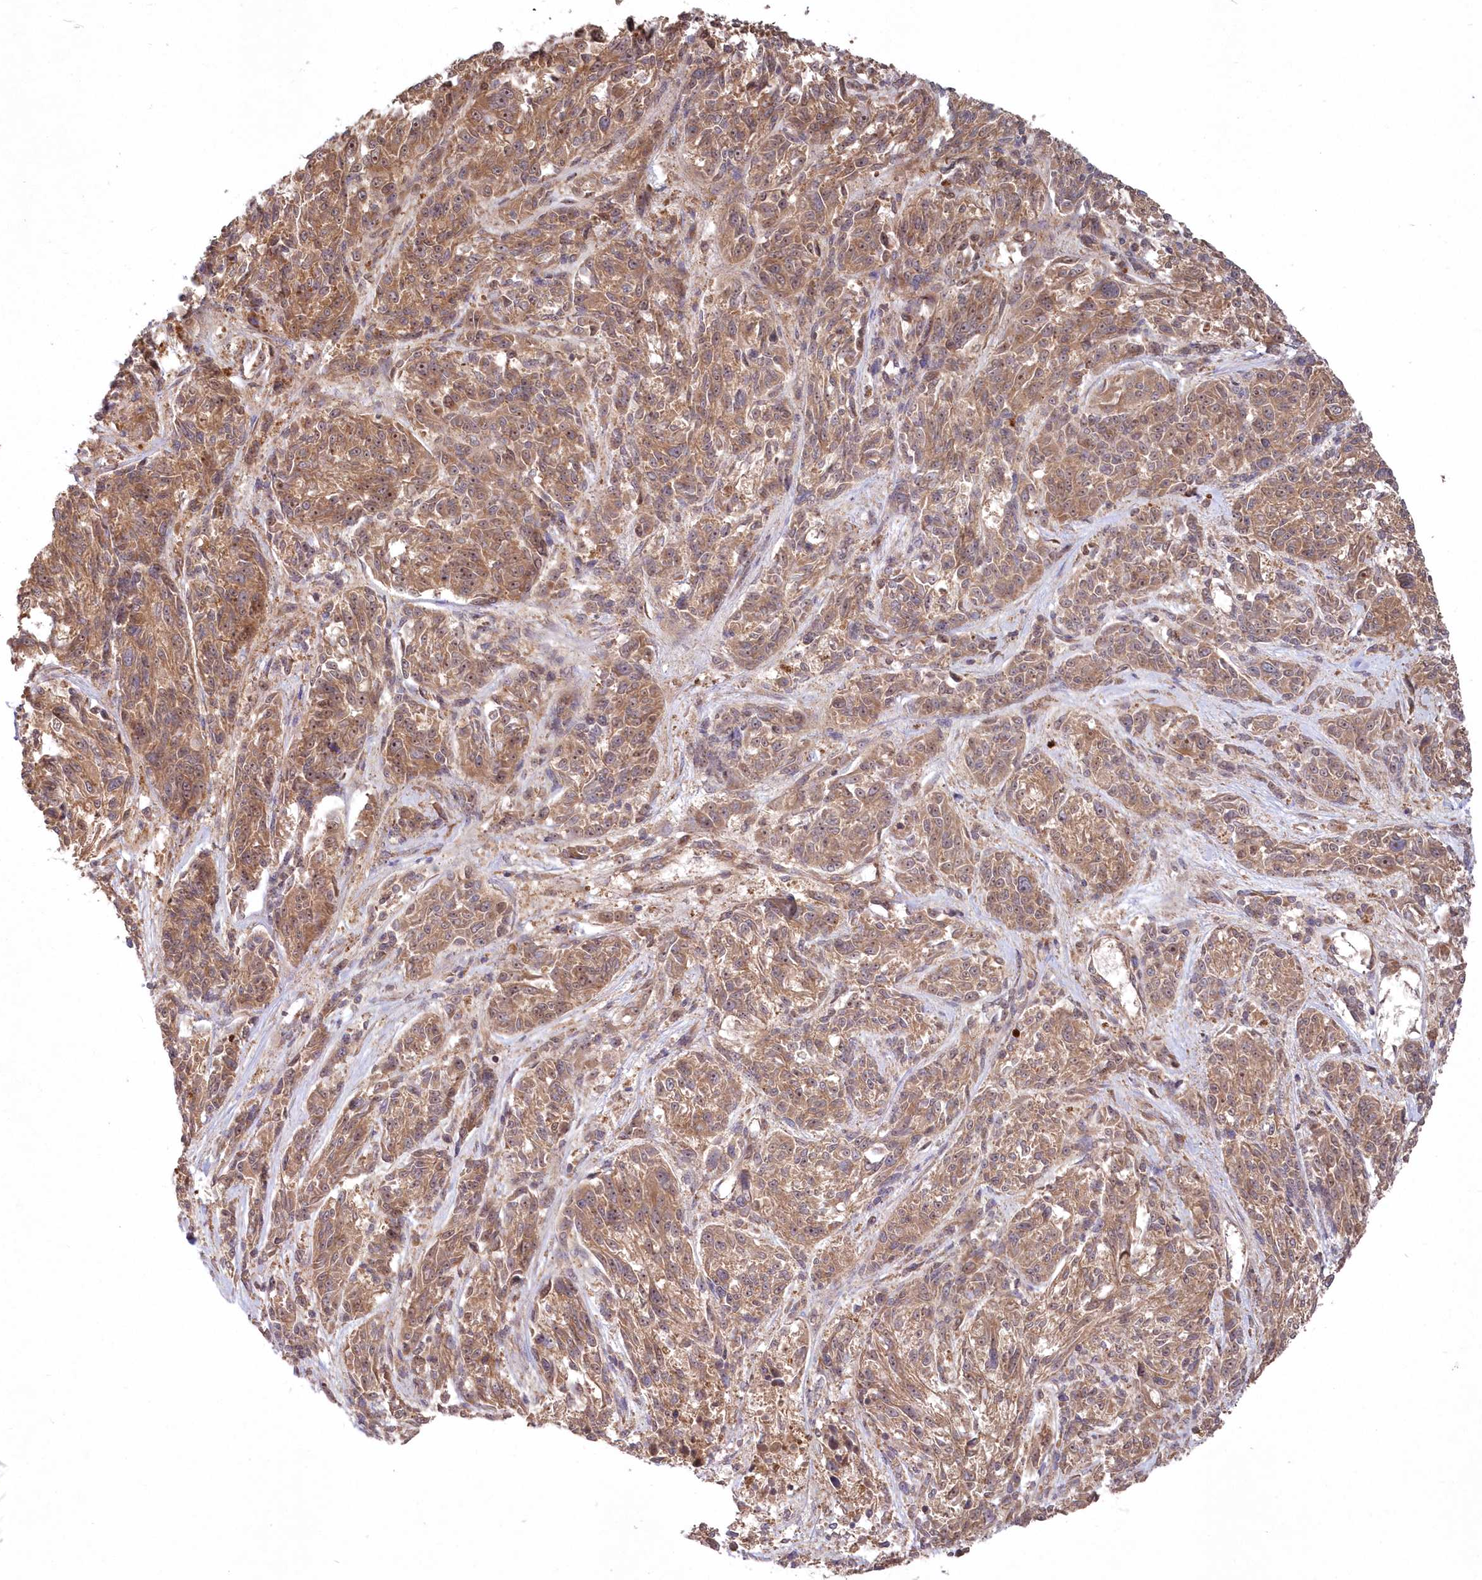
{"staining": {"intensity": "moderate", "quantity": ">75%", "location": "cytoplasmic/membranous,nuclear"}, "tissue": "melanoma", "cell_type": "Tumor cells", "image_type": "cancer", "snomed": [{"axis": "morphology", "description": "Malignant melanoma, NOS"}, {"axis": "topography", "description": "Skin"}], "caption": "Protein staining of malignant melanoma tissue shows moderate cytoplasmic/membranous and nuclear expression in about >75% of tumor cells. The staining was performed using DAB to visualize the protein expression in brown, while the nuclei were stained in blue with hematoxylin (Magnification: 20x).", "gene": "TBCA", "patient": {"sex": "male", "age": 53}}